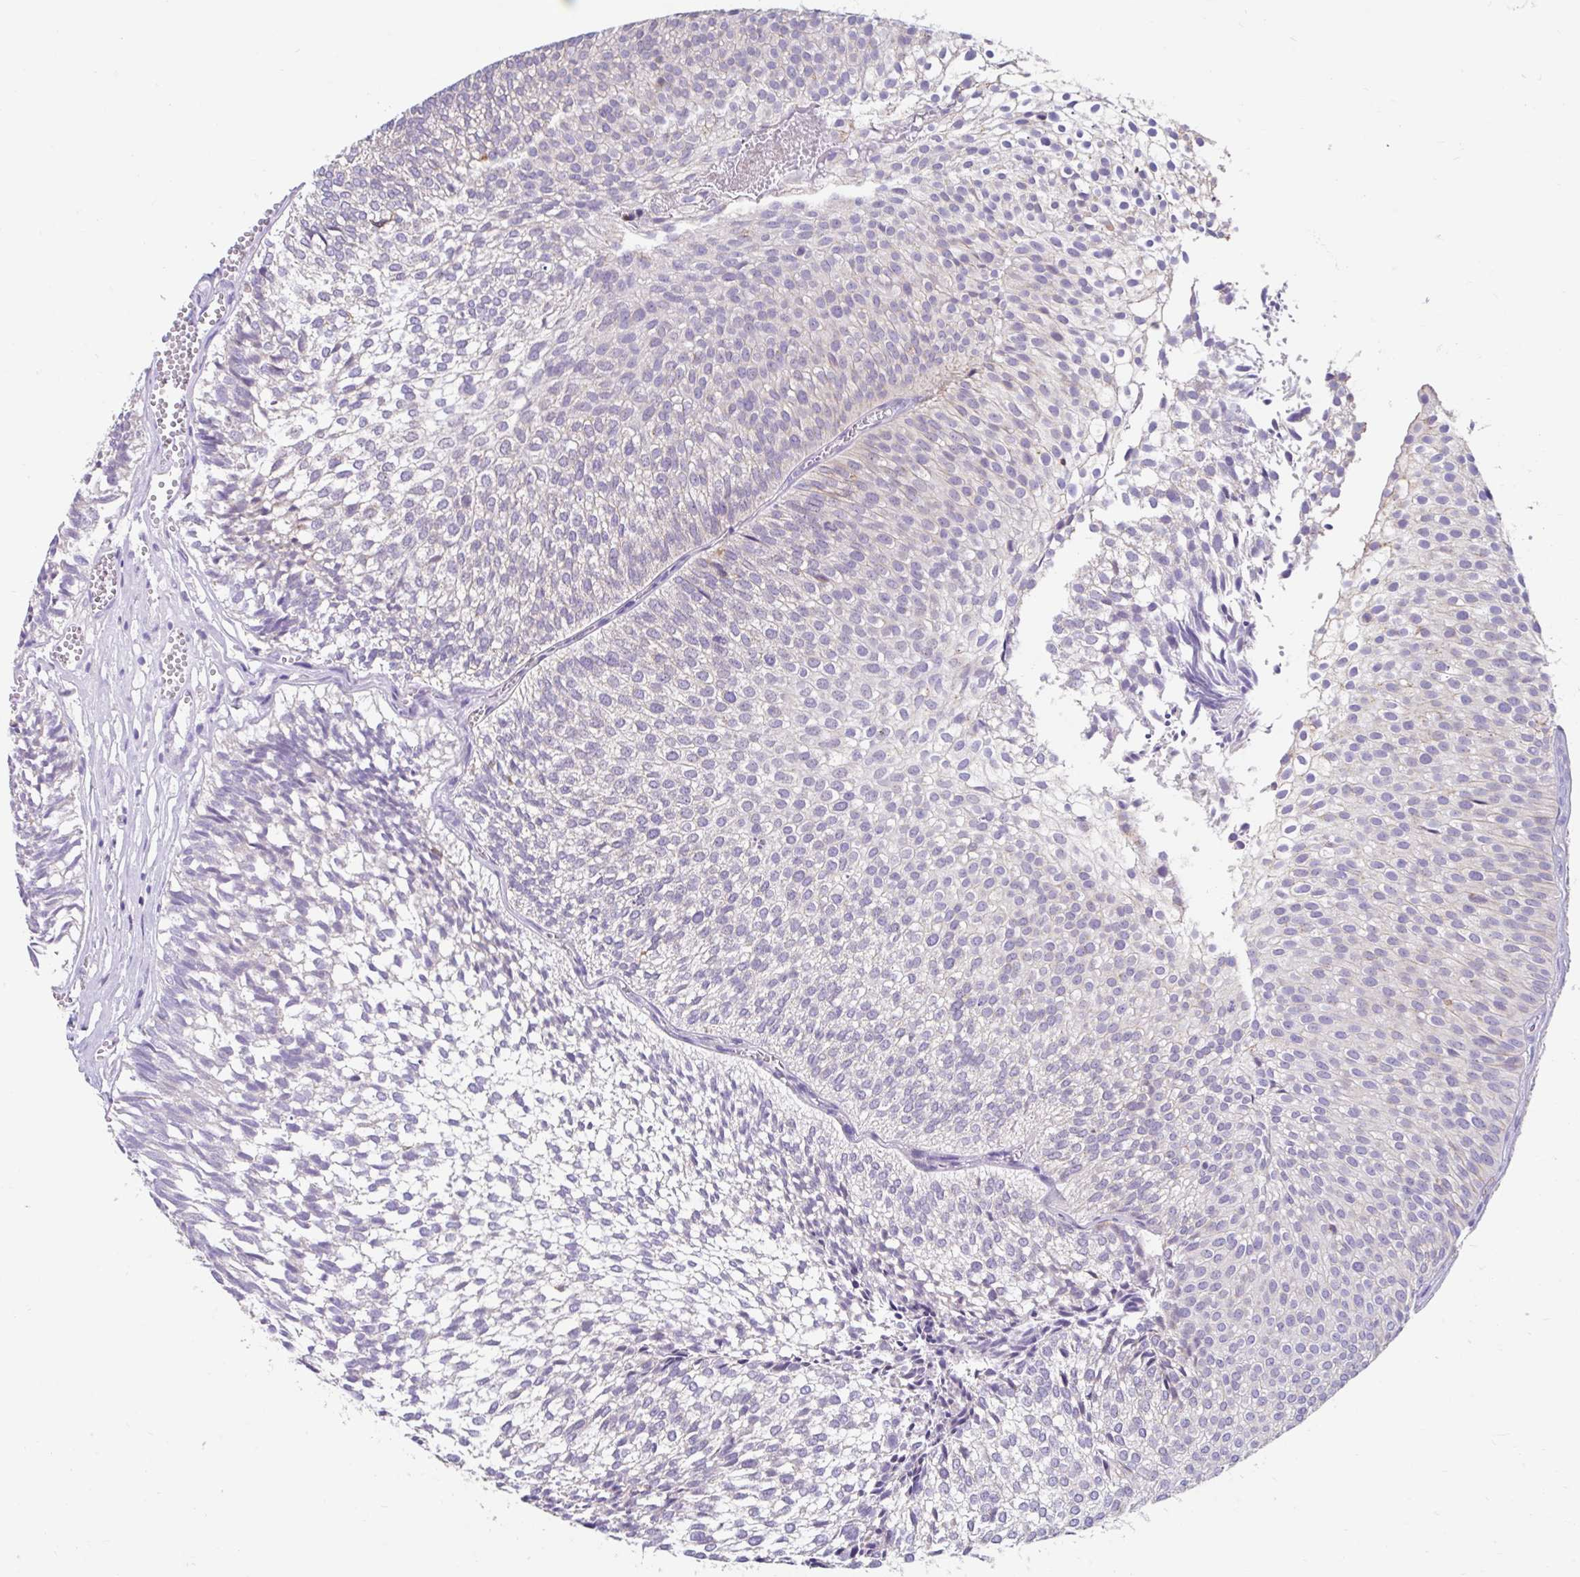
{"staining": {"intensity": "negative", "quantity": "none", "location": "none"}, "tissue": "urothelial cancer", "cell_type": "Tumor cells", "image_type": "cancer", "snomed": [{"axis": "morphology", "description": "Urothelial carcinoma, Low grade"}, {"axis": "topography", "description": "Urinary bladder"}], "caption": "Tumor cells are negative for brown protein staining in urothelial cancer.", "gene": "ZNF33A", "patient": {"sex": "male", "age": 91}}